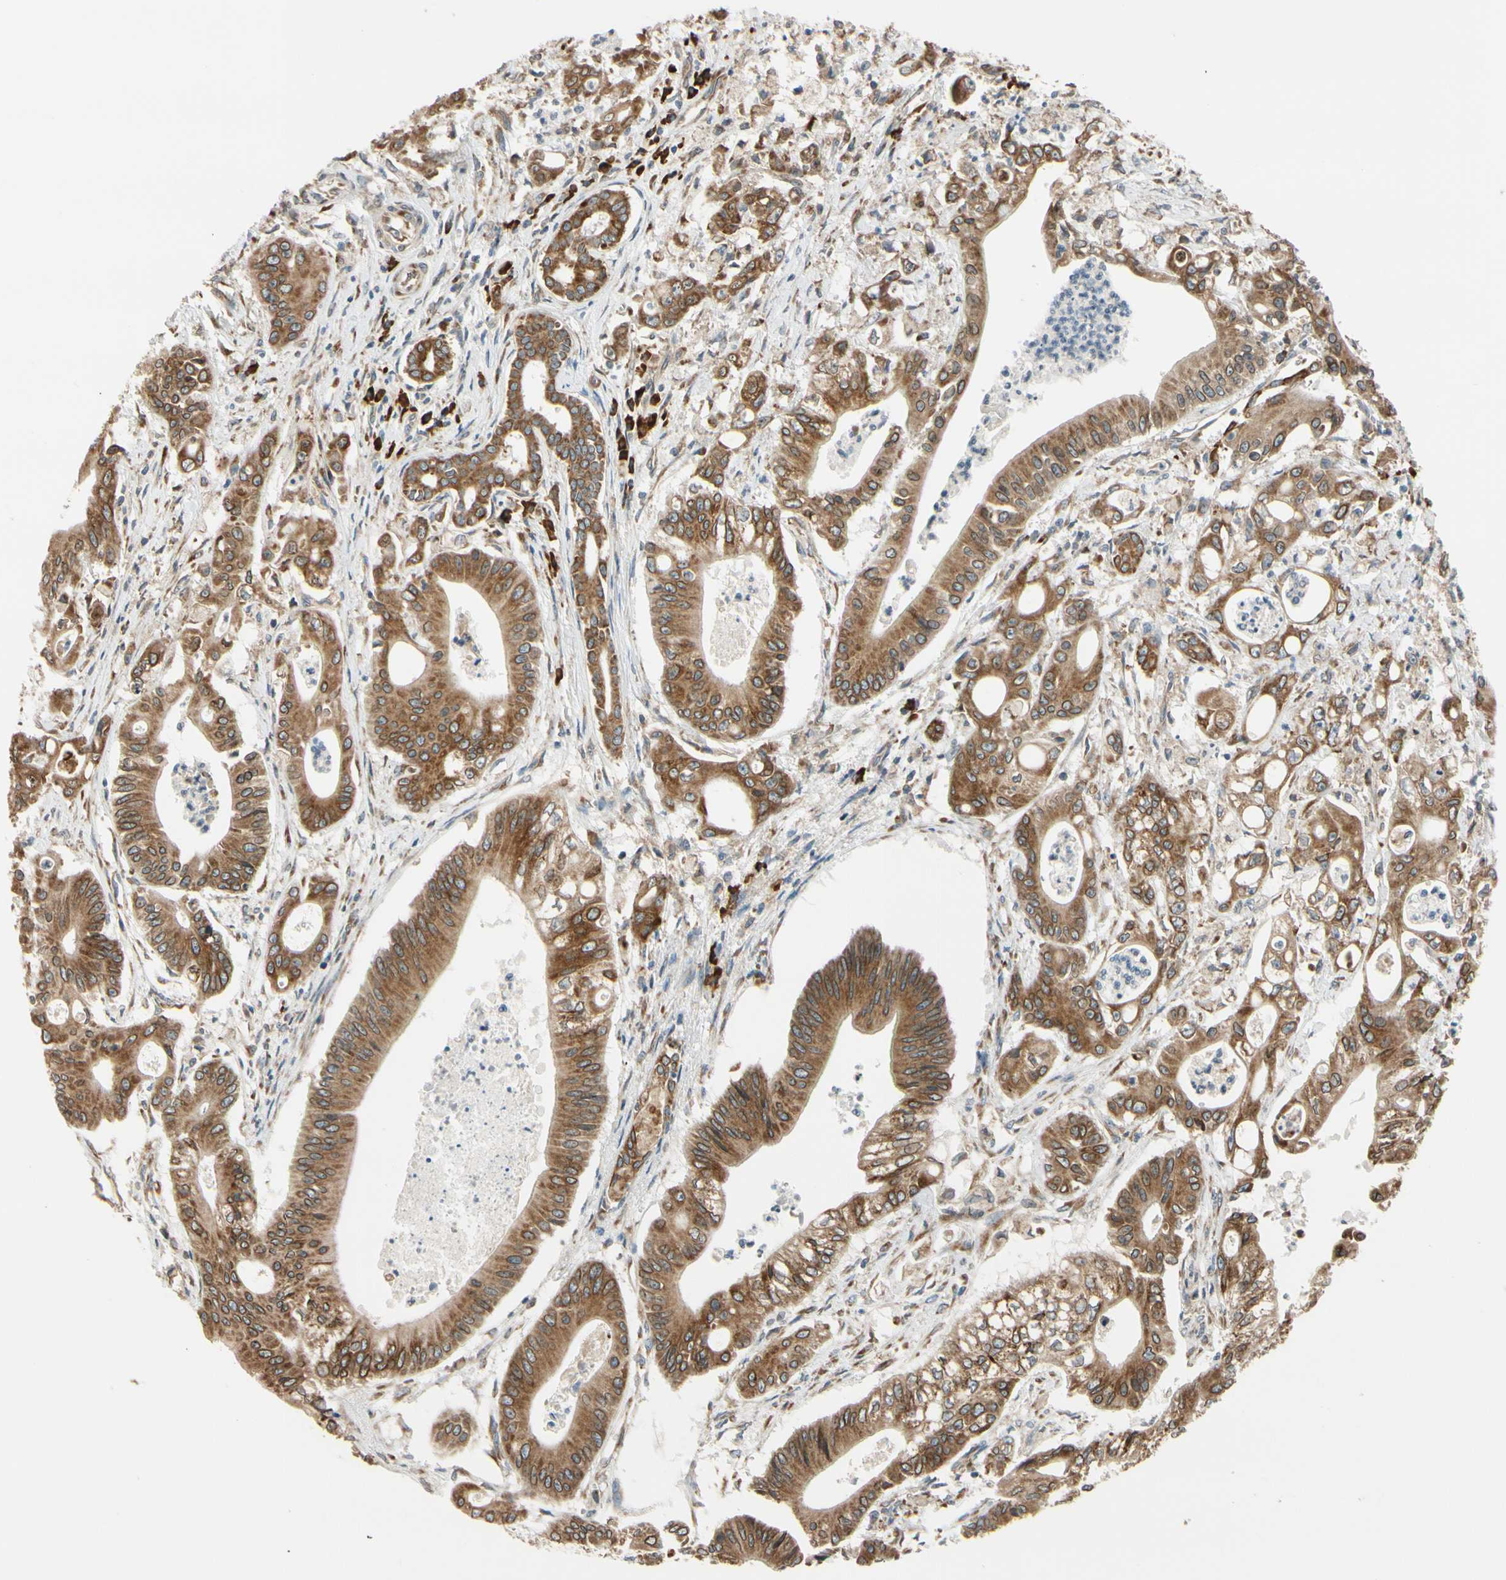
{"staining": {"intensity": "strong", "quantity": ">75%", "location": "cytoplasmic/membranous"}, "tissue": "pancreatic cancer", "cell_type": "Tumor cells", "image_type": "cancer", "snomed": [{"axis": "morphology", "description": "Normal tissue, NOS"}, {"axis": "topography", "description": "Lymph node"}], "caption": "Protein positivity by immunohistochemistry (IHC) demonstrates strong cytoplasmic/membranous expression in approximately >75% of tumor cells in pancreatic cancer.", "gene": "RPN2", "patient": {"sex": "male", "age": 62}}